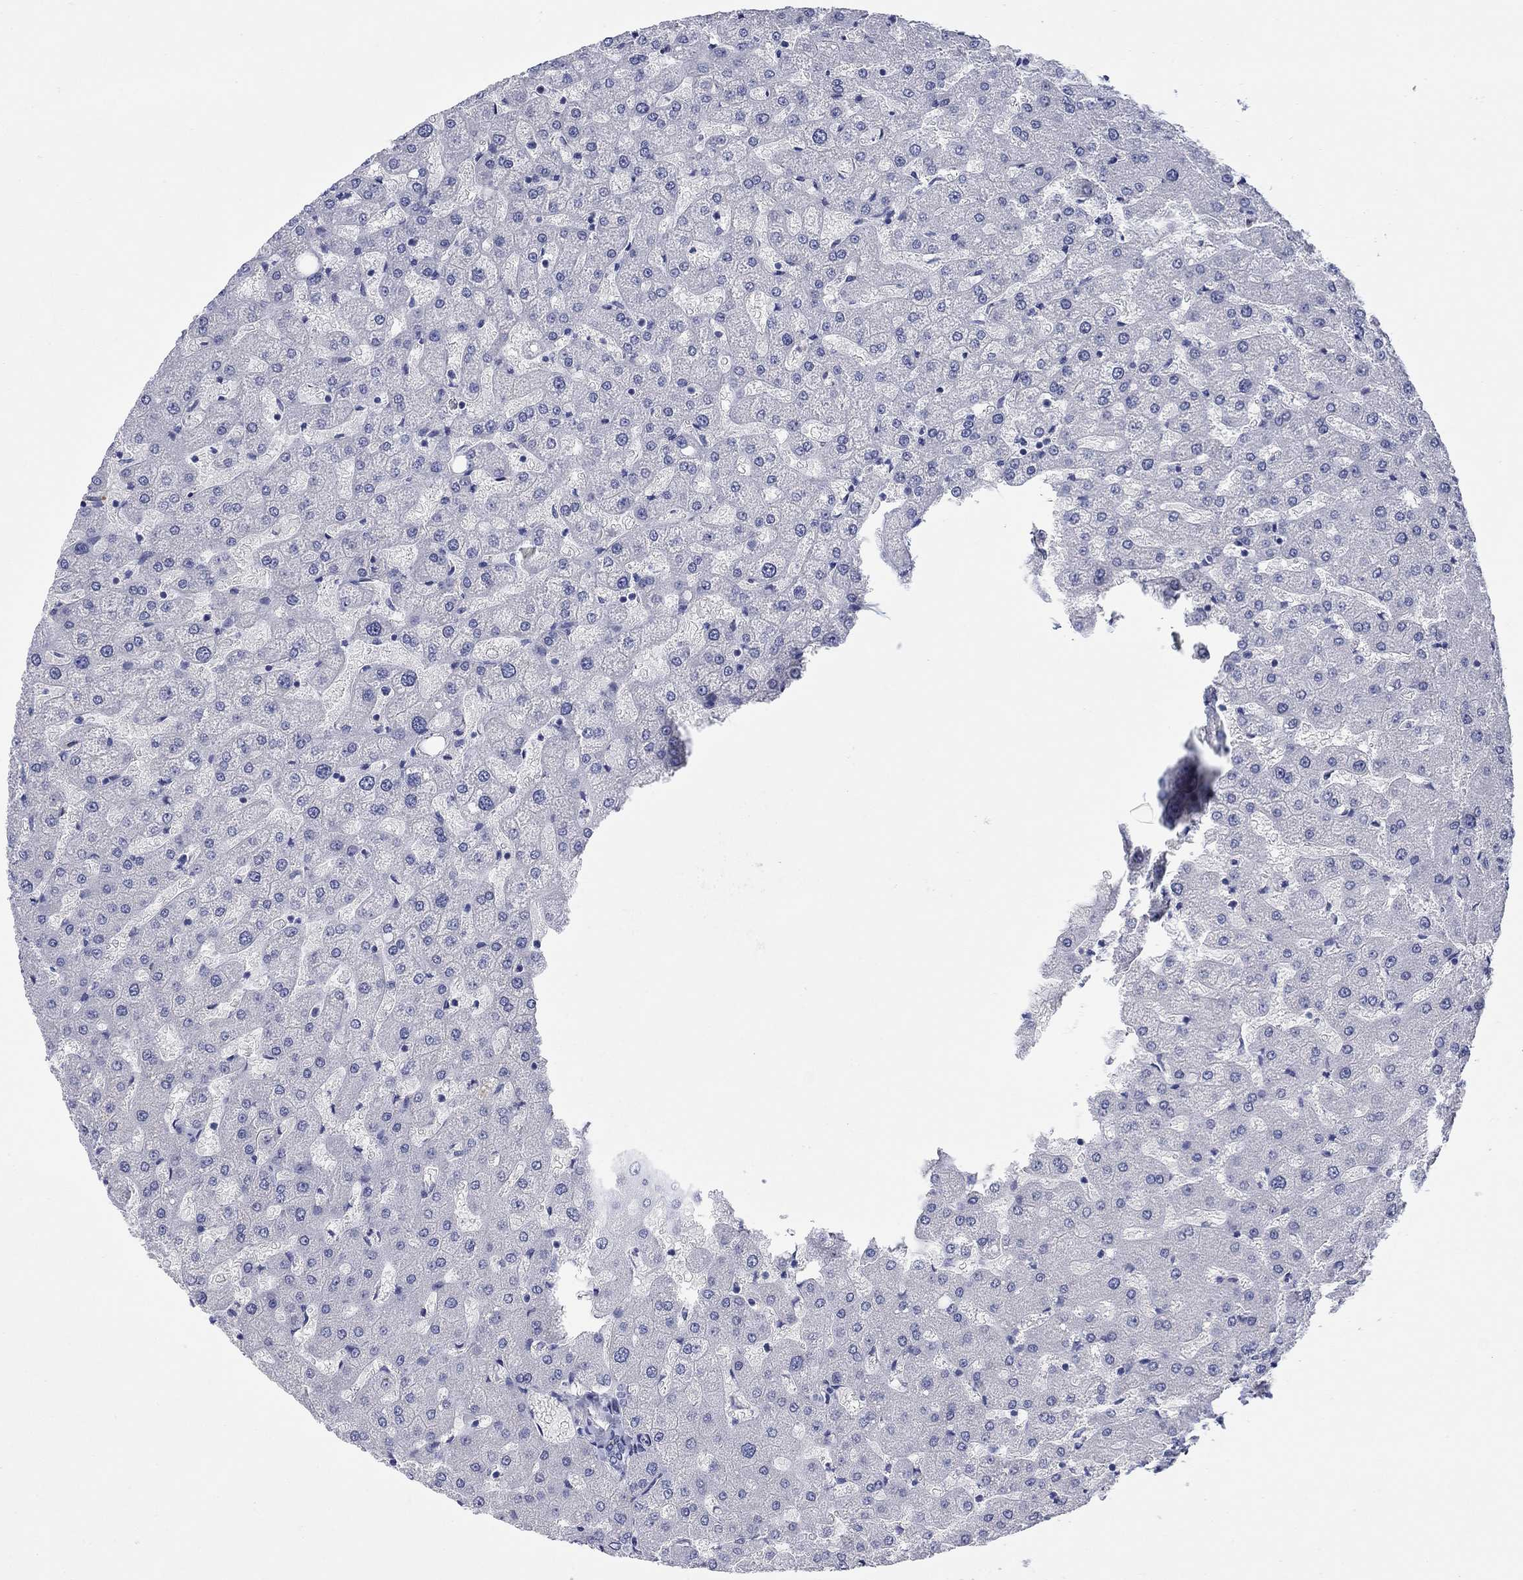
{"staining": {"intensity": "negative", "quantity": "none", "location": "none"}, "tissue": "liver", "cell_type": "Cholangiocytes", "image_type": "normal", "snomed": [{"axis": "morphology", "description": "Normal tissue, NOS"}, {"axis": "topography", "description": "Liver"}], "caption": "This is an IHC histopathology image of unremarkable liver. There is no expression in cholangiocytes.", "gene": "PTPRZ1", "patient": {"sex": "female", "age": 50}}